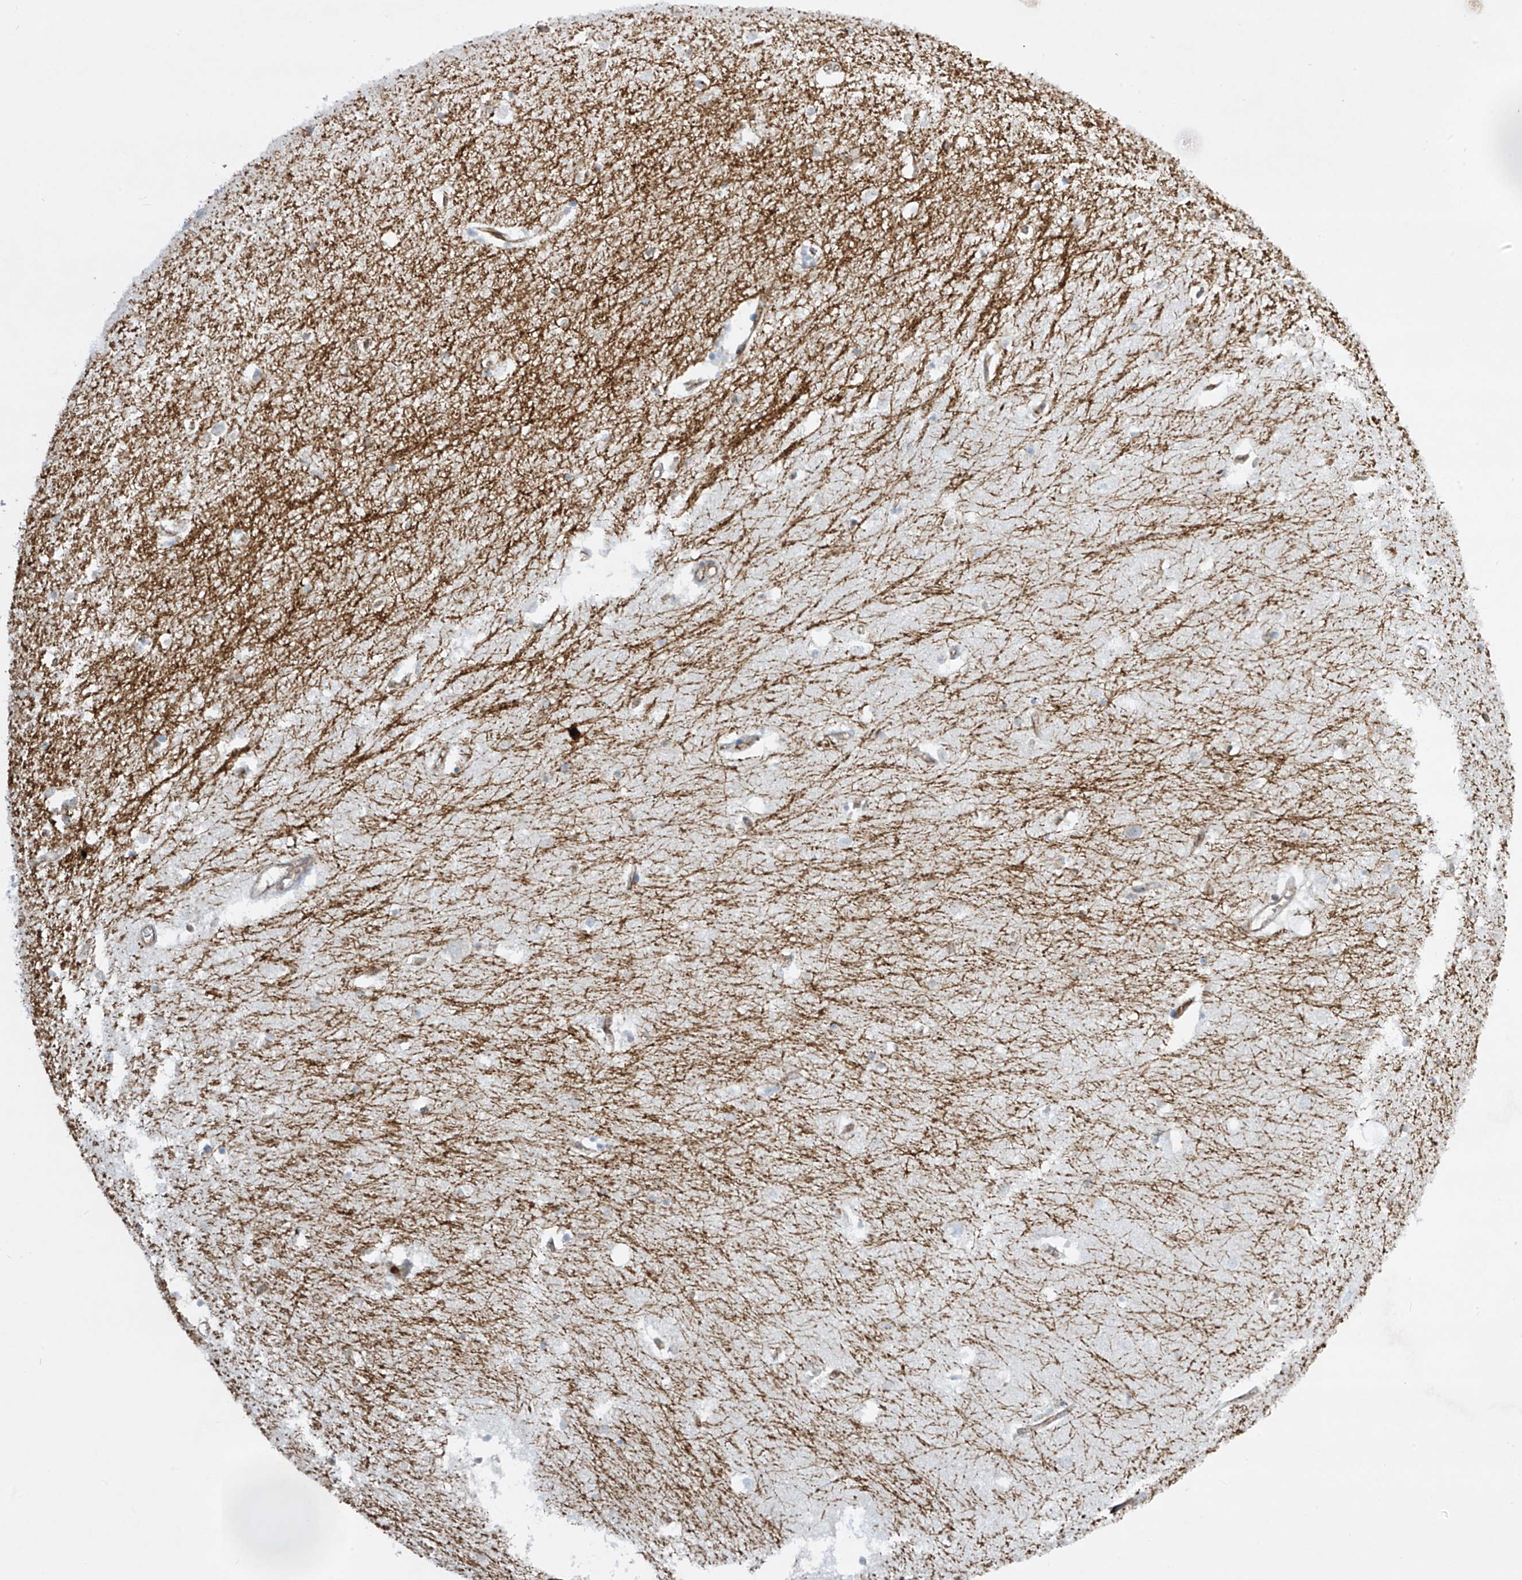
{"staining": {"intensity": "negative", "quantity": "none", "location": "none"}, "tissue": "hippocampus", "cell_type": "Glial cells", "image_type": "normal", "snomed": [{"axis": "morphology", "description": "Normal tissue, NOS"}, {"axis": "topography", "description": "Hippocampus"}], "caption": "Histopathology image shows no protein expression in glial cells of unremarkable hippocampus. (Brightfield microscopy of DAB (3,3'-diaminobenzidine) immunohistochemistry (IHC) at high magnification).", "gene": "HLA", "patient": {"sex": "female", "age": 64}}